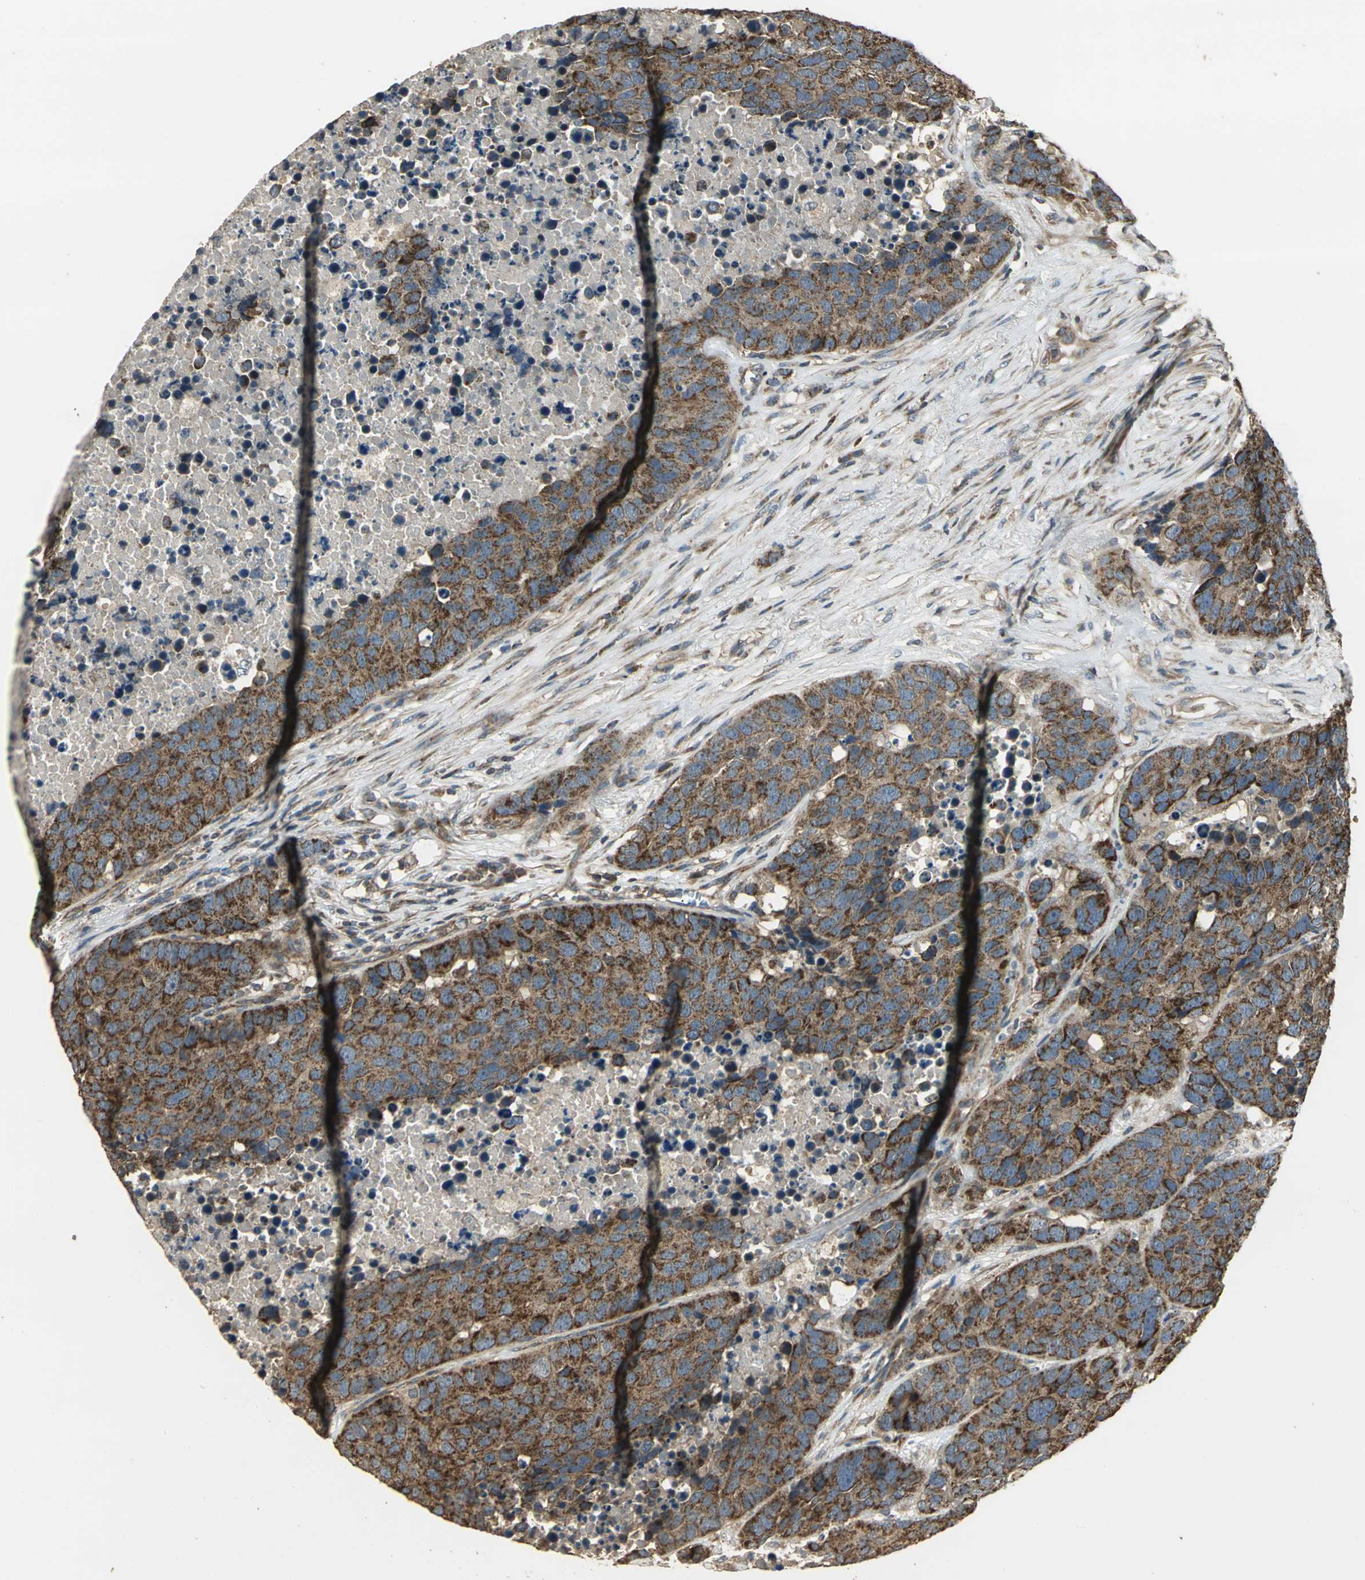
{"staining": {"intensity": "strong", "quantity": ">75%", "location": "cytoplasmic/membranous"}, "tissue": "carcinoid", "cell_type": "Tumor cells", "image_type": "cancer", "snomed": [{"axis": "morphology", "description": "Carcinoid, malignant, NOS"}, {"axis": "topography", "description": "Lung"}], "caption": "High-magnification brightfield microscopy of carcinoid (malignant) stained with DAB (brown) and counterstained with hematoxylin (blue). tumor cells exhibit strong cytoplasmic/membranous positivity is present in about>75% of cells.", "gene": "KANK1", "patient": {"sex": "male", "age": 60}}